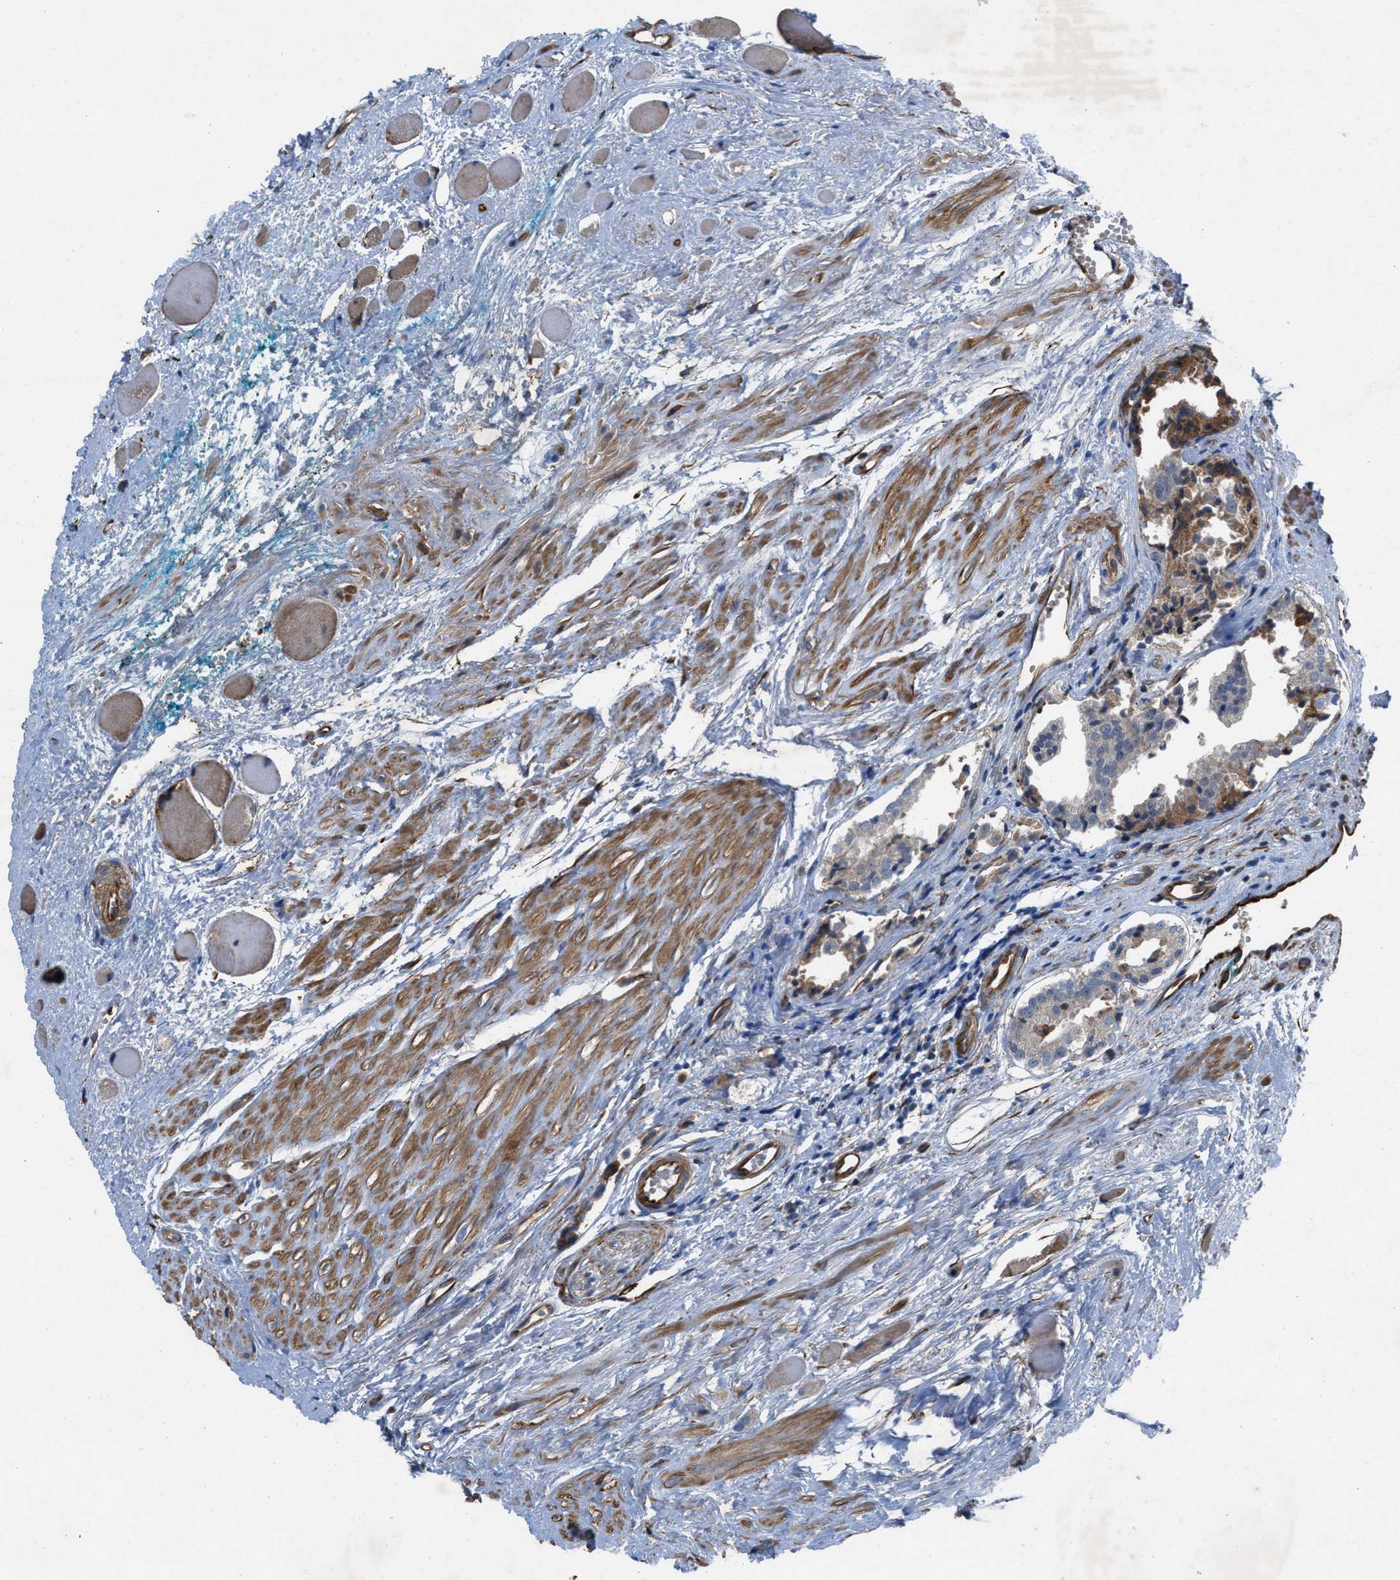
{"staining": {"intensity": "weak", "quantity": "<25%", "location": "cytoplasmic/membranous"}, "tissue": "prostate cancer", "cell_type": "Tumor cells", "image_type": "cancer", "snomed": [{"axis": "morphology", "description": "Adenocarcinoma, Low grade"}, {"axis": "topography", "description": "Prostate"}], "caption": "DAB (3,3'-diaminobenzidine) immunohistochemical staining of human low-grade adenocarcinoma (prostate) displays no significant expression in tumor cells.", "gene": "SLC6A9", "patient": {"sex": "male", "age": 57}}